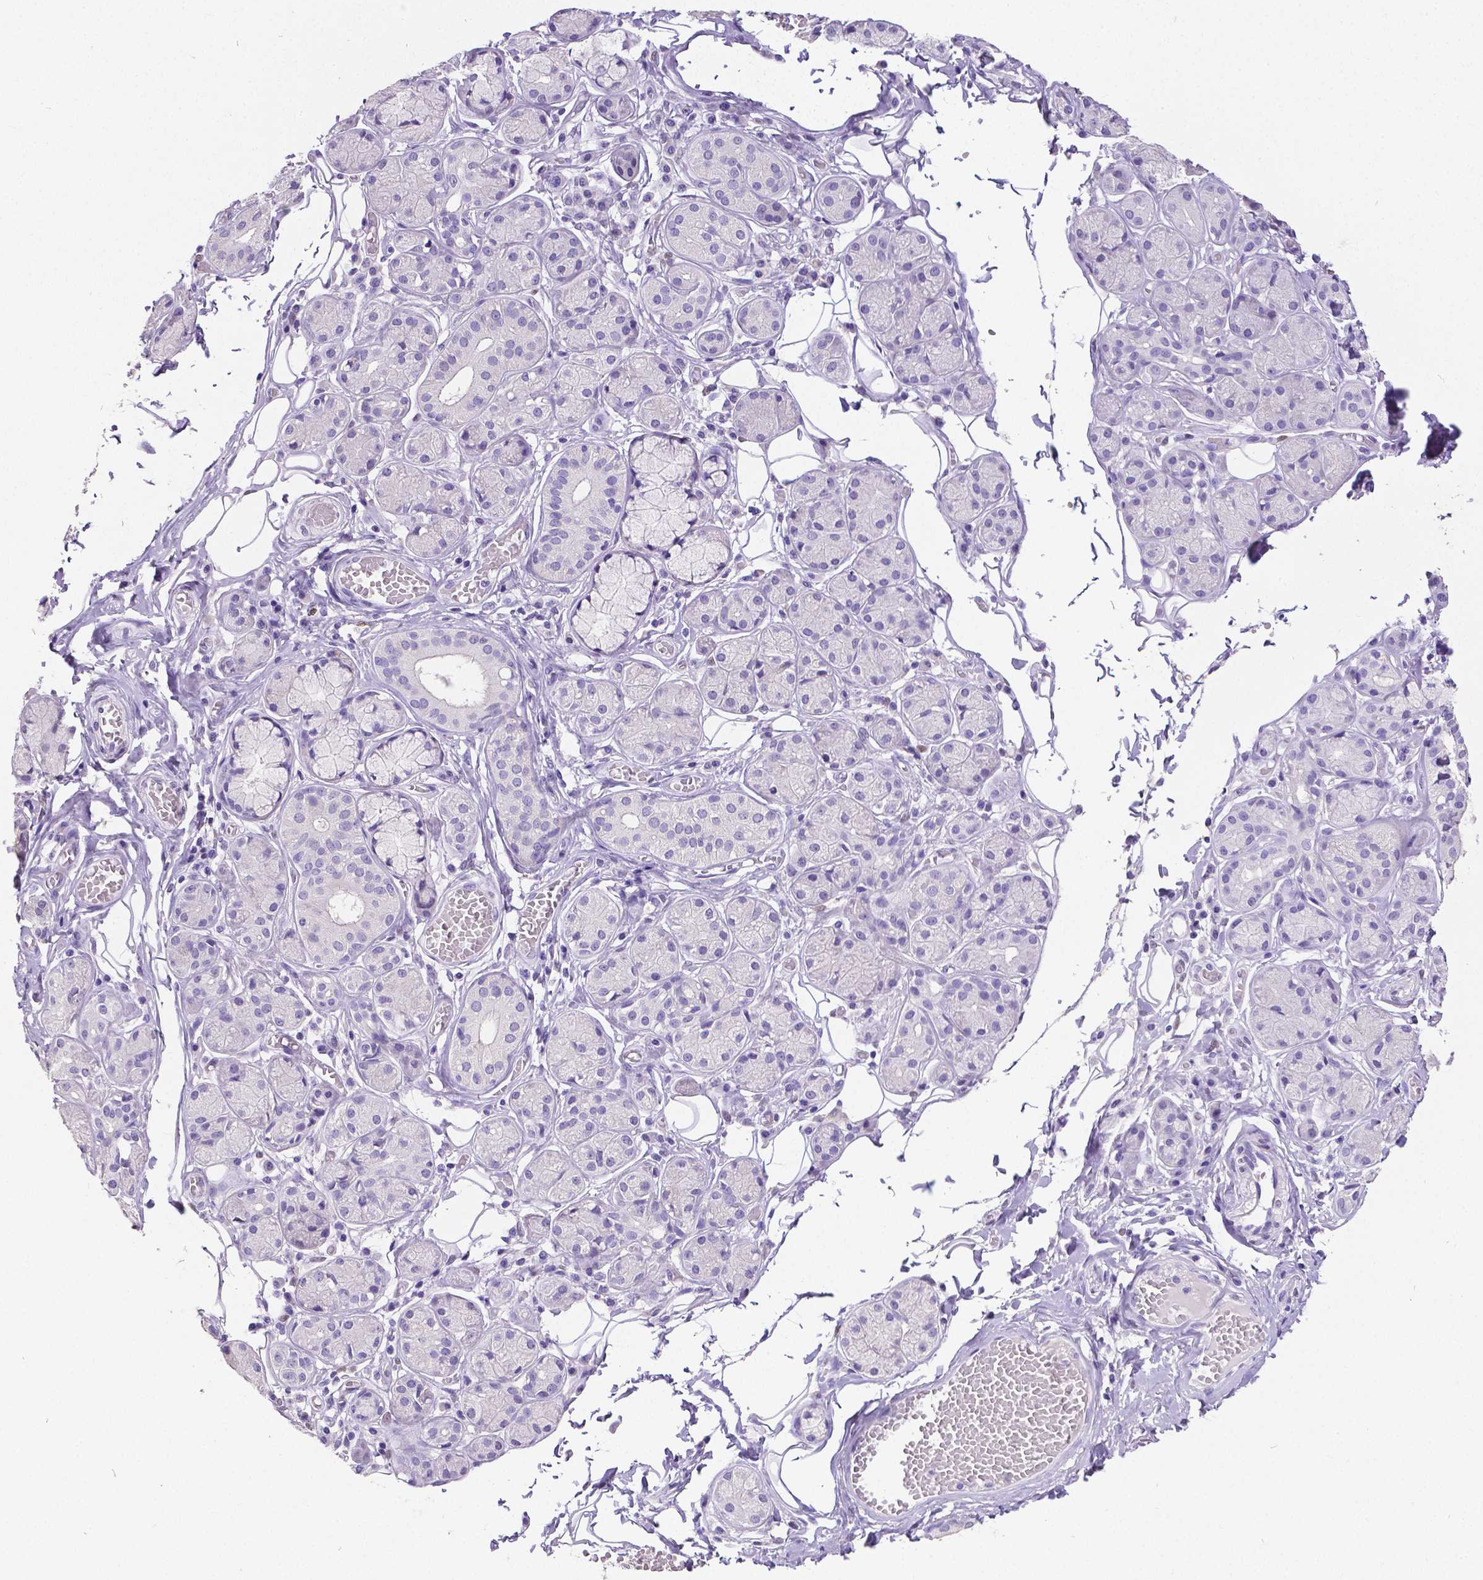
{"staining": {"intensity": "negative", "quantity": "none", "location": "none"}, "tissue": "salivary gland", "cell_type": "Glandular cells", "image_type": "normal", "snomed": [{"axis": "morphology", "description": "Normal tissue, NOS"}, {"axis": "topography", "description": "Salivary gland"}, {"axis": "topography", "description": "Peripheral nerve tissue"}], "caption": "Histopathology image shows no protein staining in glandular cells of unremarkable salivary gland.", "gene": "SATB2", "patient": {"sex": "male", "age": 71}}